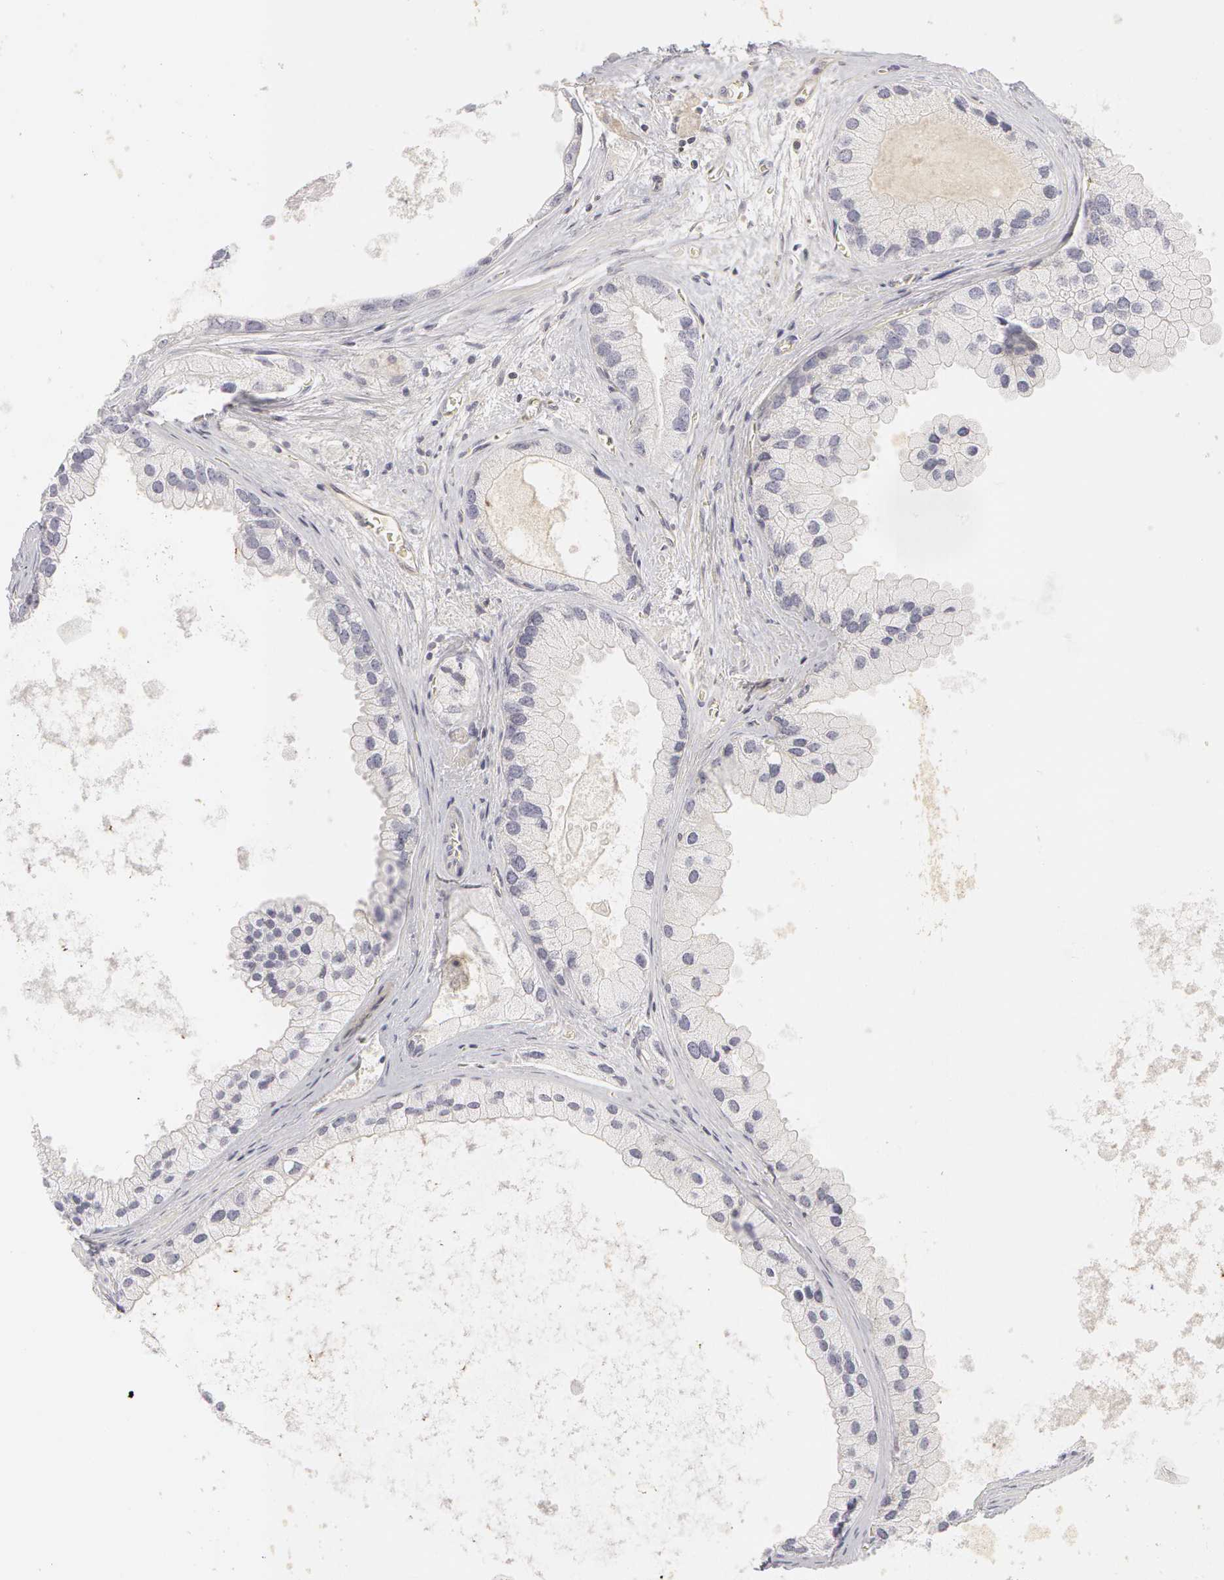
{"staining": {"intensity": "negative", "quantity": "none", "location": "none"}, "tissue": "prostate cancer", "cell_type": "Tumor cells", "image_type": "cancer", "snomed": [{"axis": "morphology", "description": "Adenocarcinoma, Medium grade"}, {"axis": "topography", "description": "Prostate"}], "caption": "Immunohistochemical staining of adenocarcinoma (medium-grade) (prostate) reveals no significant expression in tumor cells. Brightfield microscopy of immunohistochemistry (IHC) stained with DAB (brown) and hematoxylin (blue), captured at high magnification.", "gene": "ABCB1", "patient": {"sex": "male", "age": 70}}